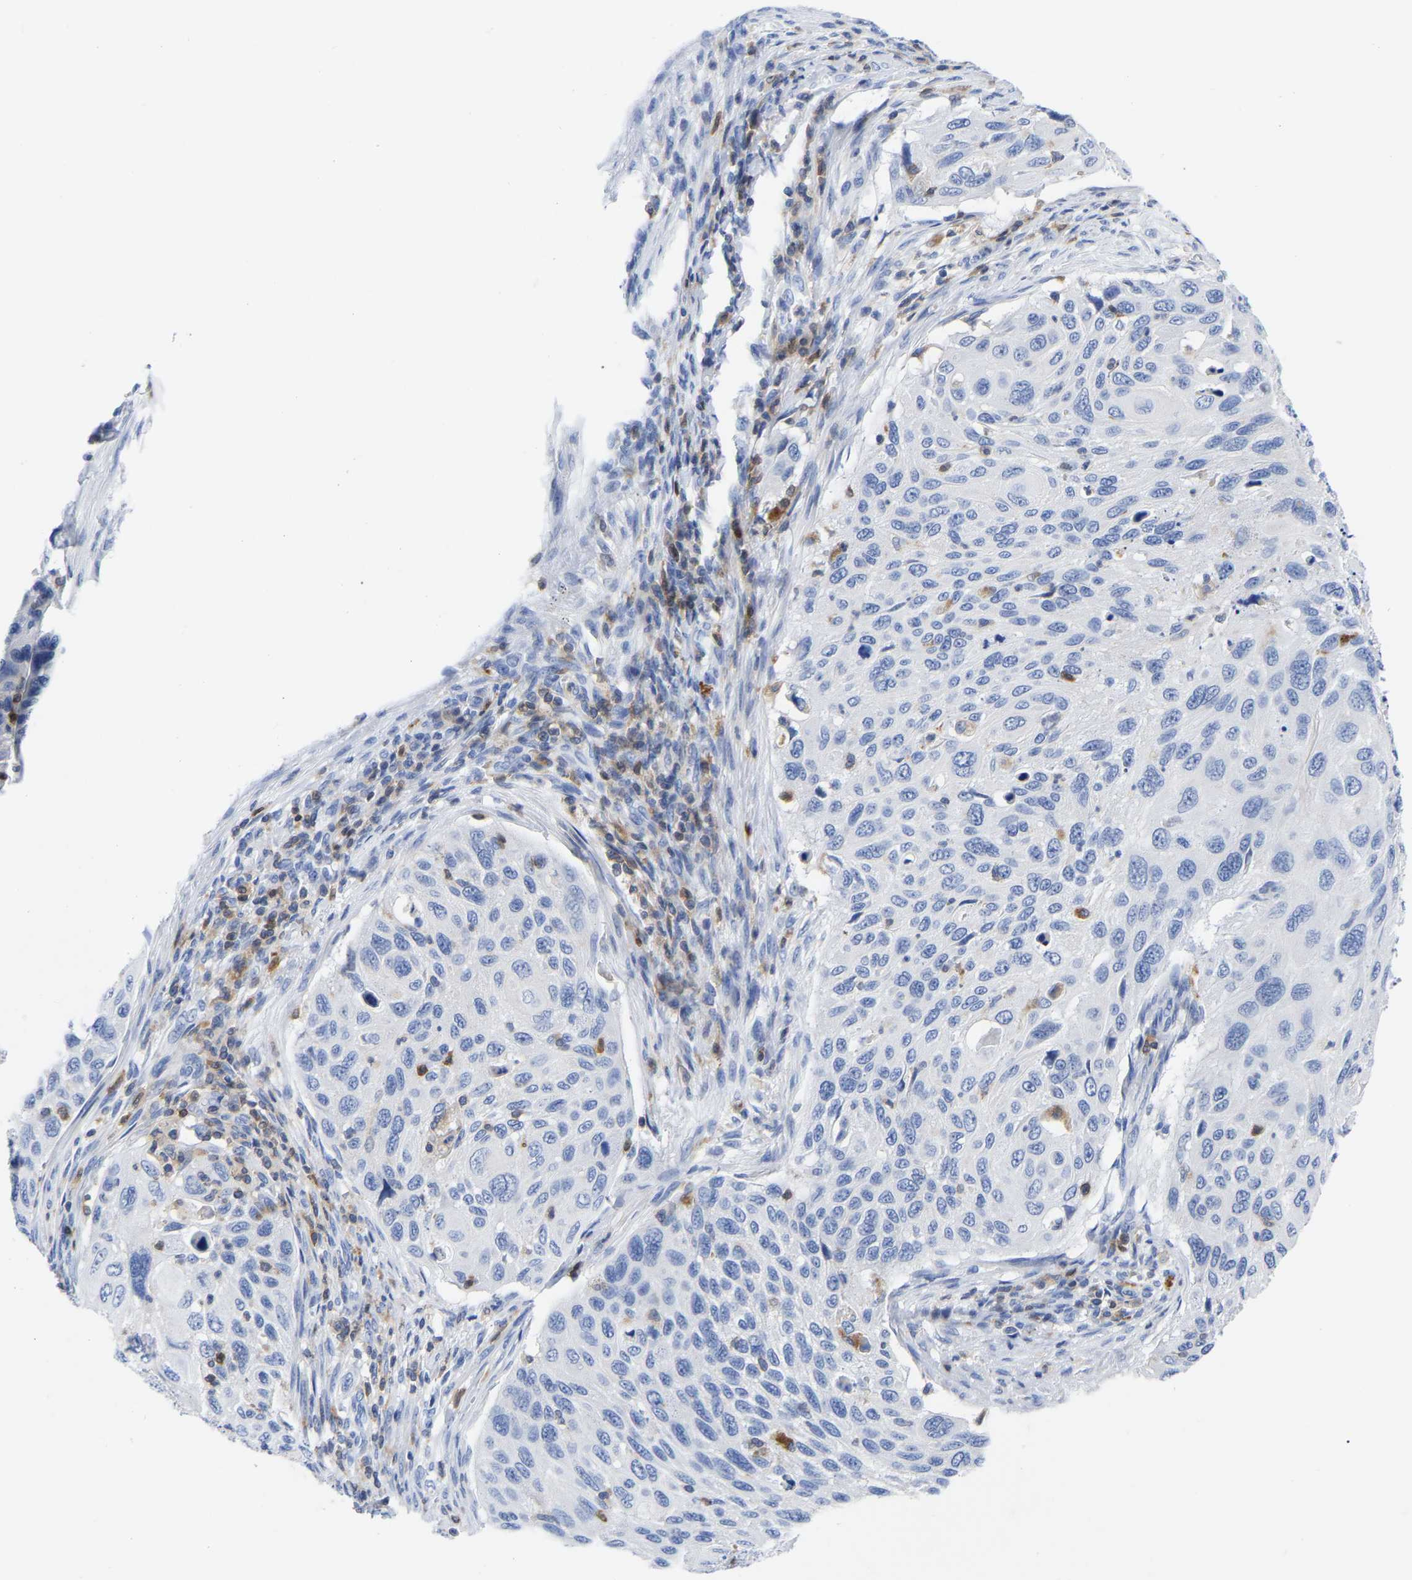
{"staining": {"intensity": "negative", "quantity": "none", "location": "none"}, "tissue": "cervical cancer", "cell_type": "Tumor cells", "image_type": "cancer", "snomed": [{"axis": "morphology", "description": "Squamous cell carcinoma, NOS"}, {"axis": "topography", "description": "Cervix"}], "caption": "Squamous cell carcinoma (cervical) was stained to show a protein in brown. There is no significant staining in tumor cells. (IHC, brightfield microscopy, high magnification).", "gene": "PTPN7", "patient": {"sex": "female", "age": 70}}